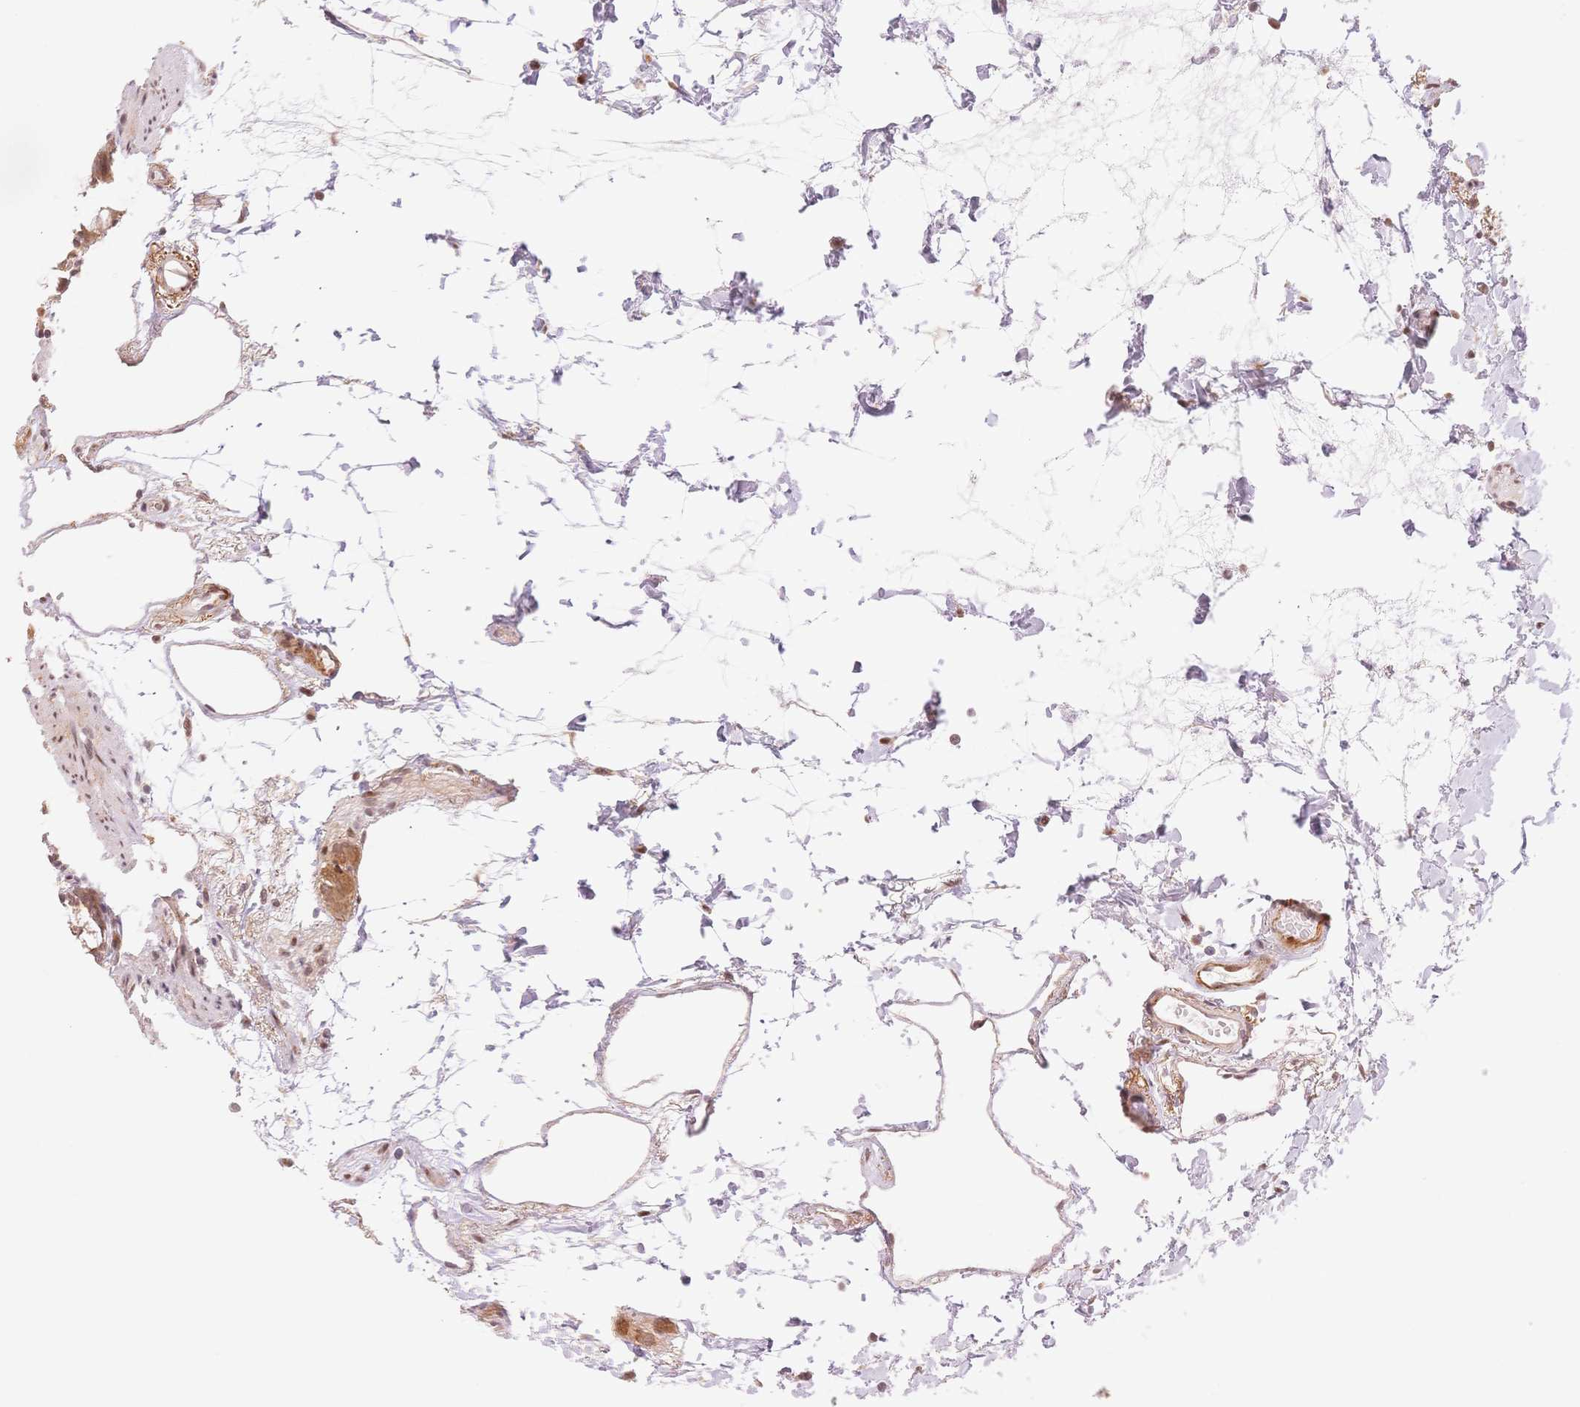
{"staining": {"intensity": "negative", "quantity": "none", "location": "none"}, "tissue": "colon", "cell_type": "Endothelial cells", "image_type": "normal", "snomed": [{"axis": "morphology", "description": "Normal tissue, NOS"}, {"axis": "topography", "description": "Colon"}], "caption": "The image exhibits no significant positivity in endothelial cells of colon.", "gene": "STK39", "patient": {"sex": "female", "age": 84}}